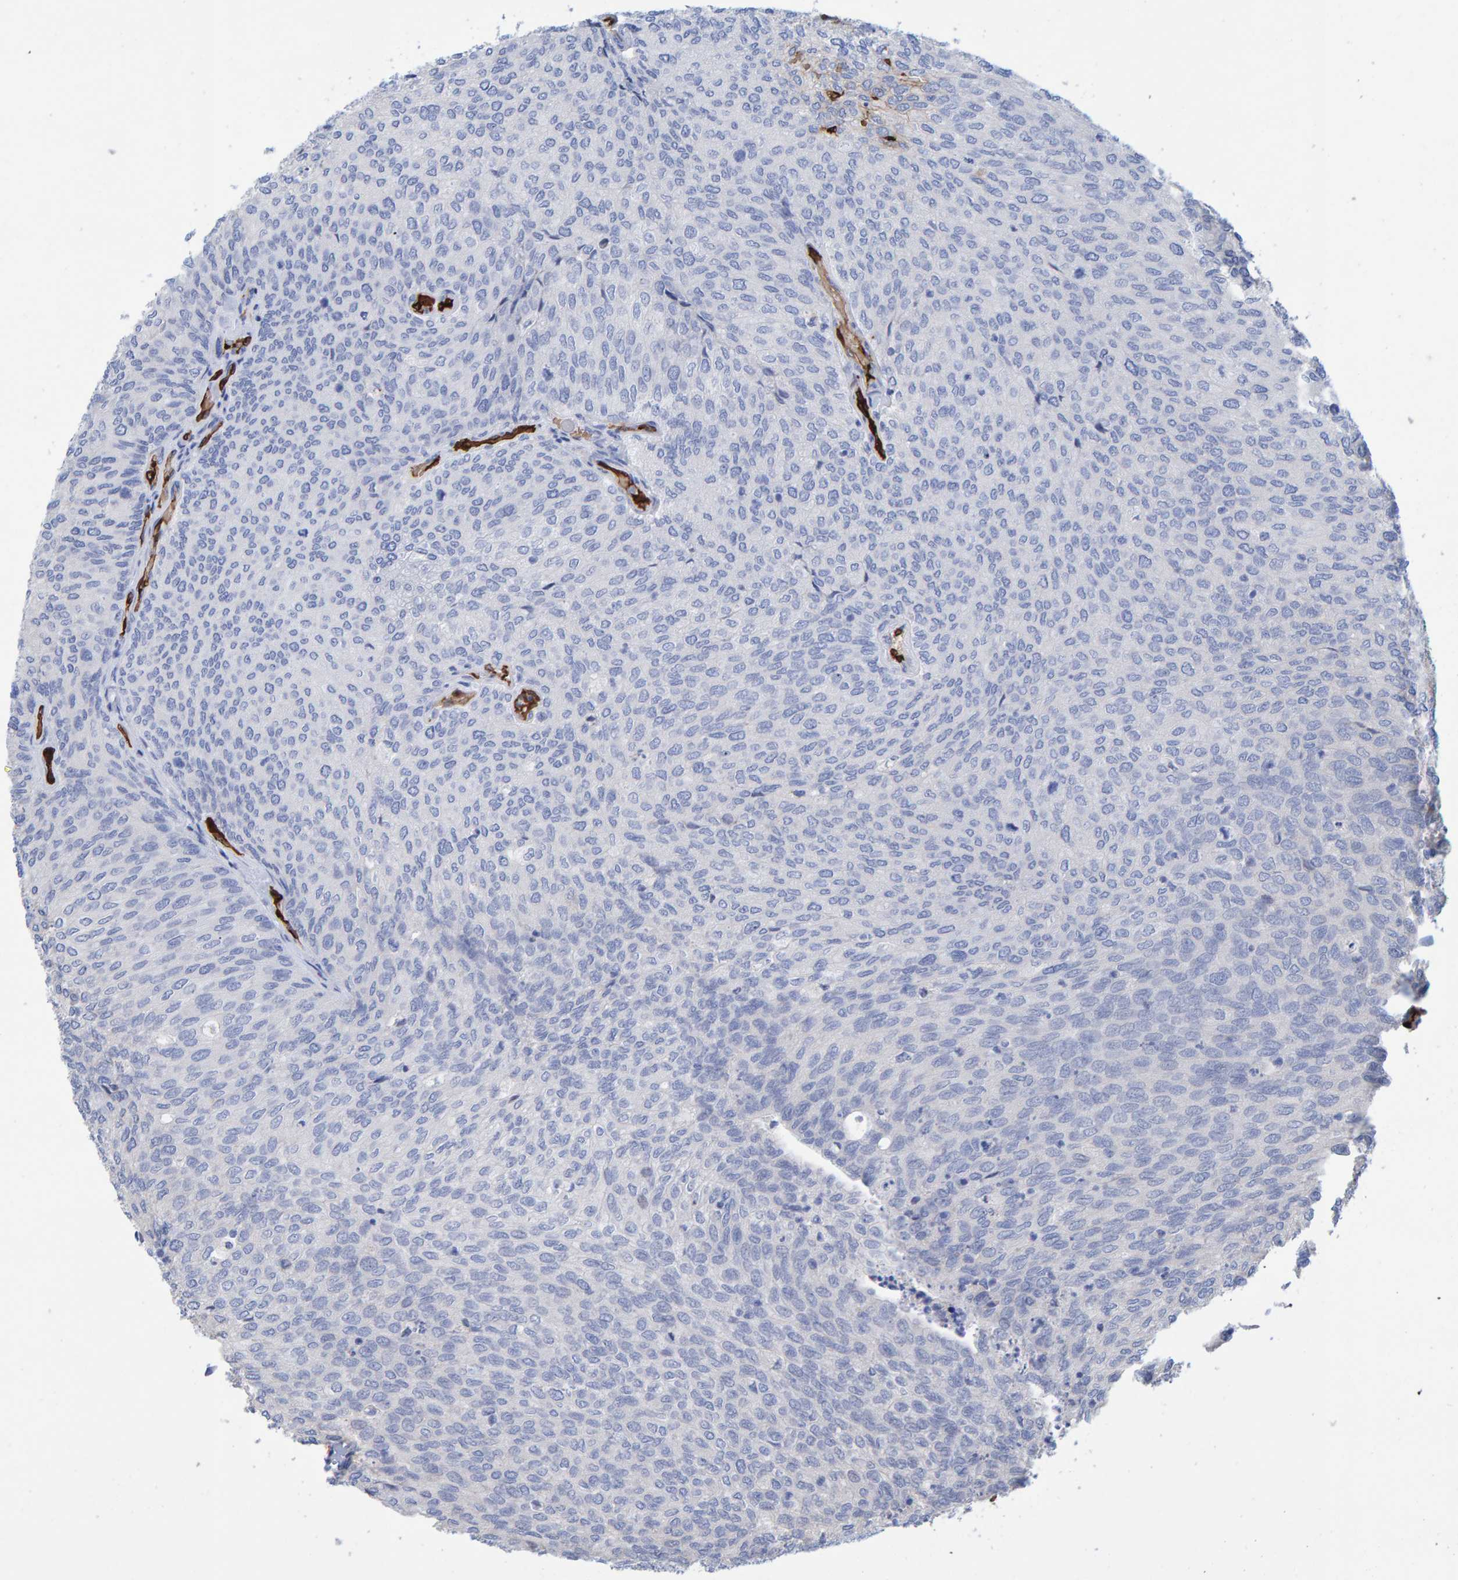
{"staining": {"intensity": "negative", "quantity": "none", "location": "none"}, "tissue": "urothelial cancer", "cell_type": "Tumor cells", "image_type": "cancer", "snomed": [{"axis": "morphology", "description": "Urothelial carcinoma, Low grade"}, {"axis": "topography", "description": "Urinary bladder"}], "caption": "Immunohistochemistry histopathology image of neoplastic tissue: urothelial carcinoma (low-grade) stained with DAB shows no significant protein positivity in tumor cells. (Brightfield microscopy of DAB (3,3'-diaminobenzidine) IHC at high magnification).", "gene": "VPS9D1", "patient": {"sex": "female", "age": 79}}